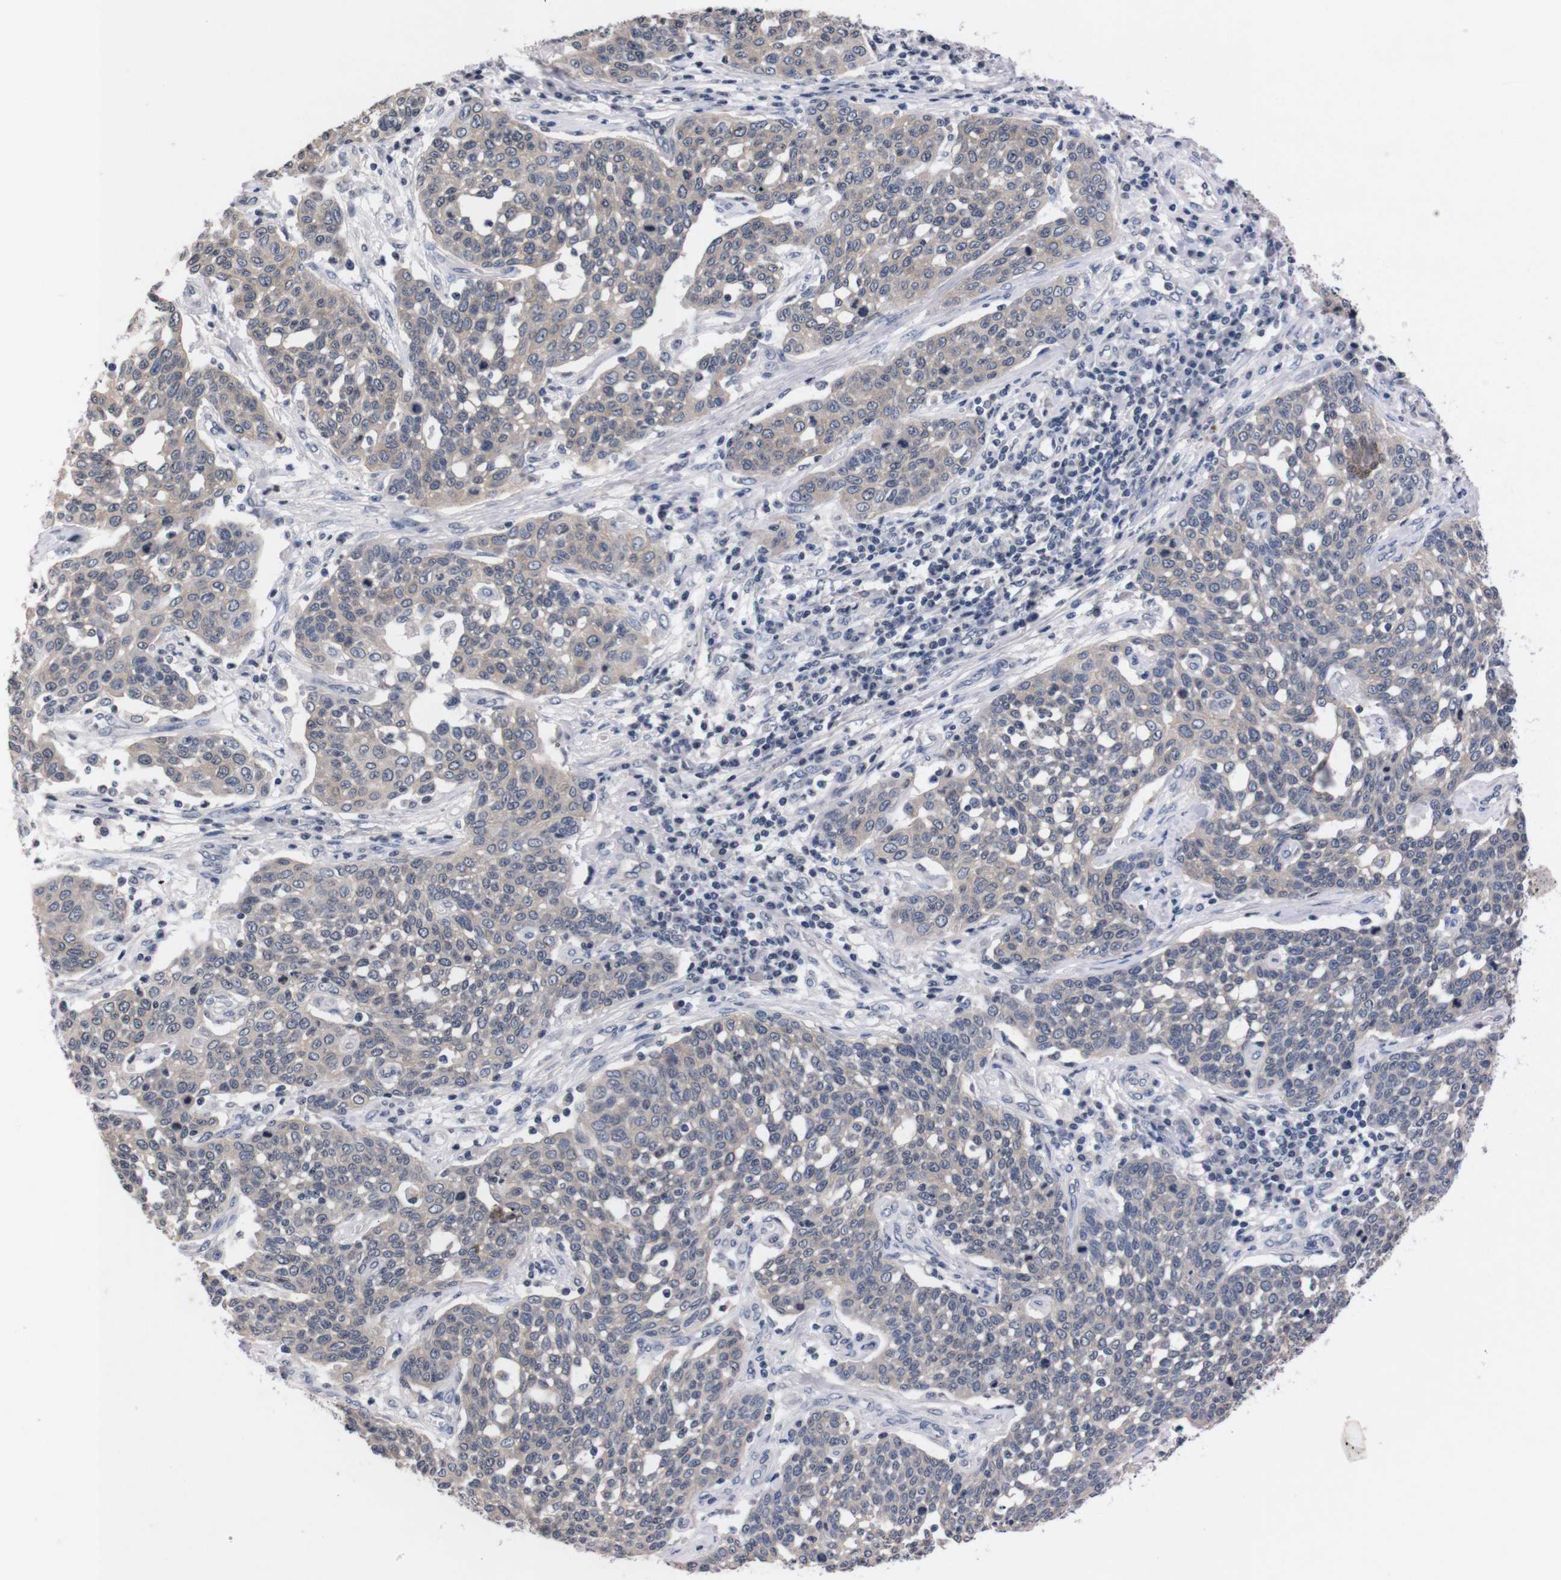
{"staining": {"intensity": "weak", "quantity": "25%-75%", "location": "cytoplasmic/membranous"}, "tissue": "cervical cancer", "cell_type": "Tumor cells", "image_type": "cancer", "snomed": [{"axis": "morphology", "description": "Squamous cell carcinoma, NOS"}, {"axis": "topography", "description": "Cervix"}], "caption": "Weak cytoplasmic/membranous expression is seen in approximately 25%-75% of tumor cells in cervical squamous cell carcinoma.", "gene": "TNFRSF21", "patient": {"sex": "female", "age": 34}}